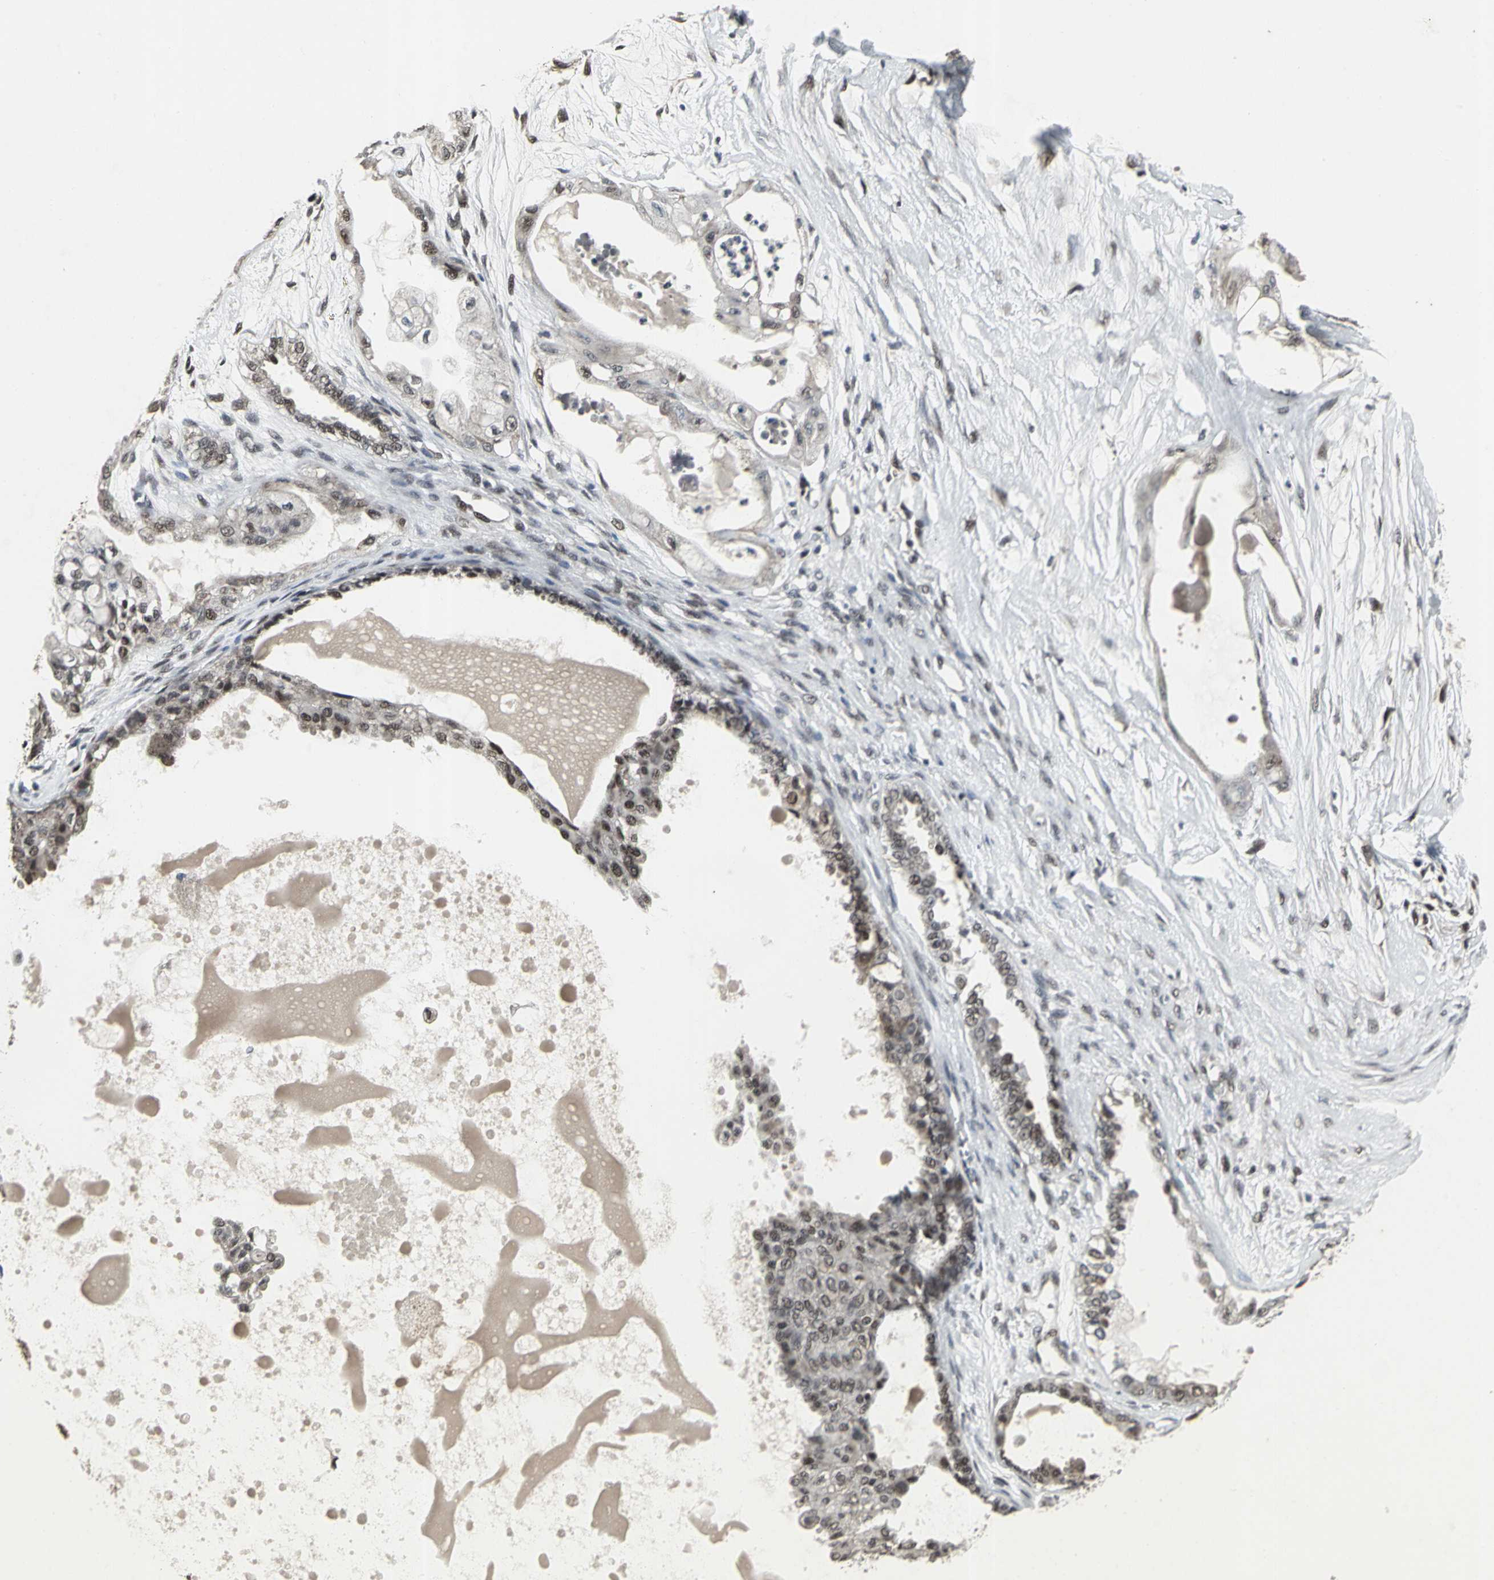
{"staining": {"intensity": "moderate", "quantity": "25%-75%", "location": "nuclear"}, "tissue": "ovarian cancer", "cell_type": "Tumor cells", "image_type": "cancer", "snomed": [{"axis": "morphology", "description": "Carcinoma, NOS"}, {"axis": "morphology", "description": "Carcinoma, endometroid"}, {"axis": "topography", "description": "Ovary"}], "caption": "Moderate nuclear staining is seen in approximately 25%-75% of tumor cells in ovarian cancer.", "gene": "SRF", "patient": {"sex": "female", "age": 50}}